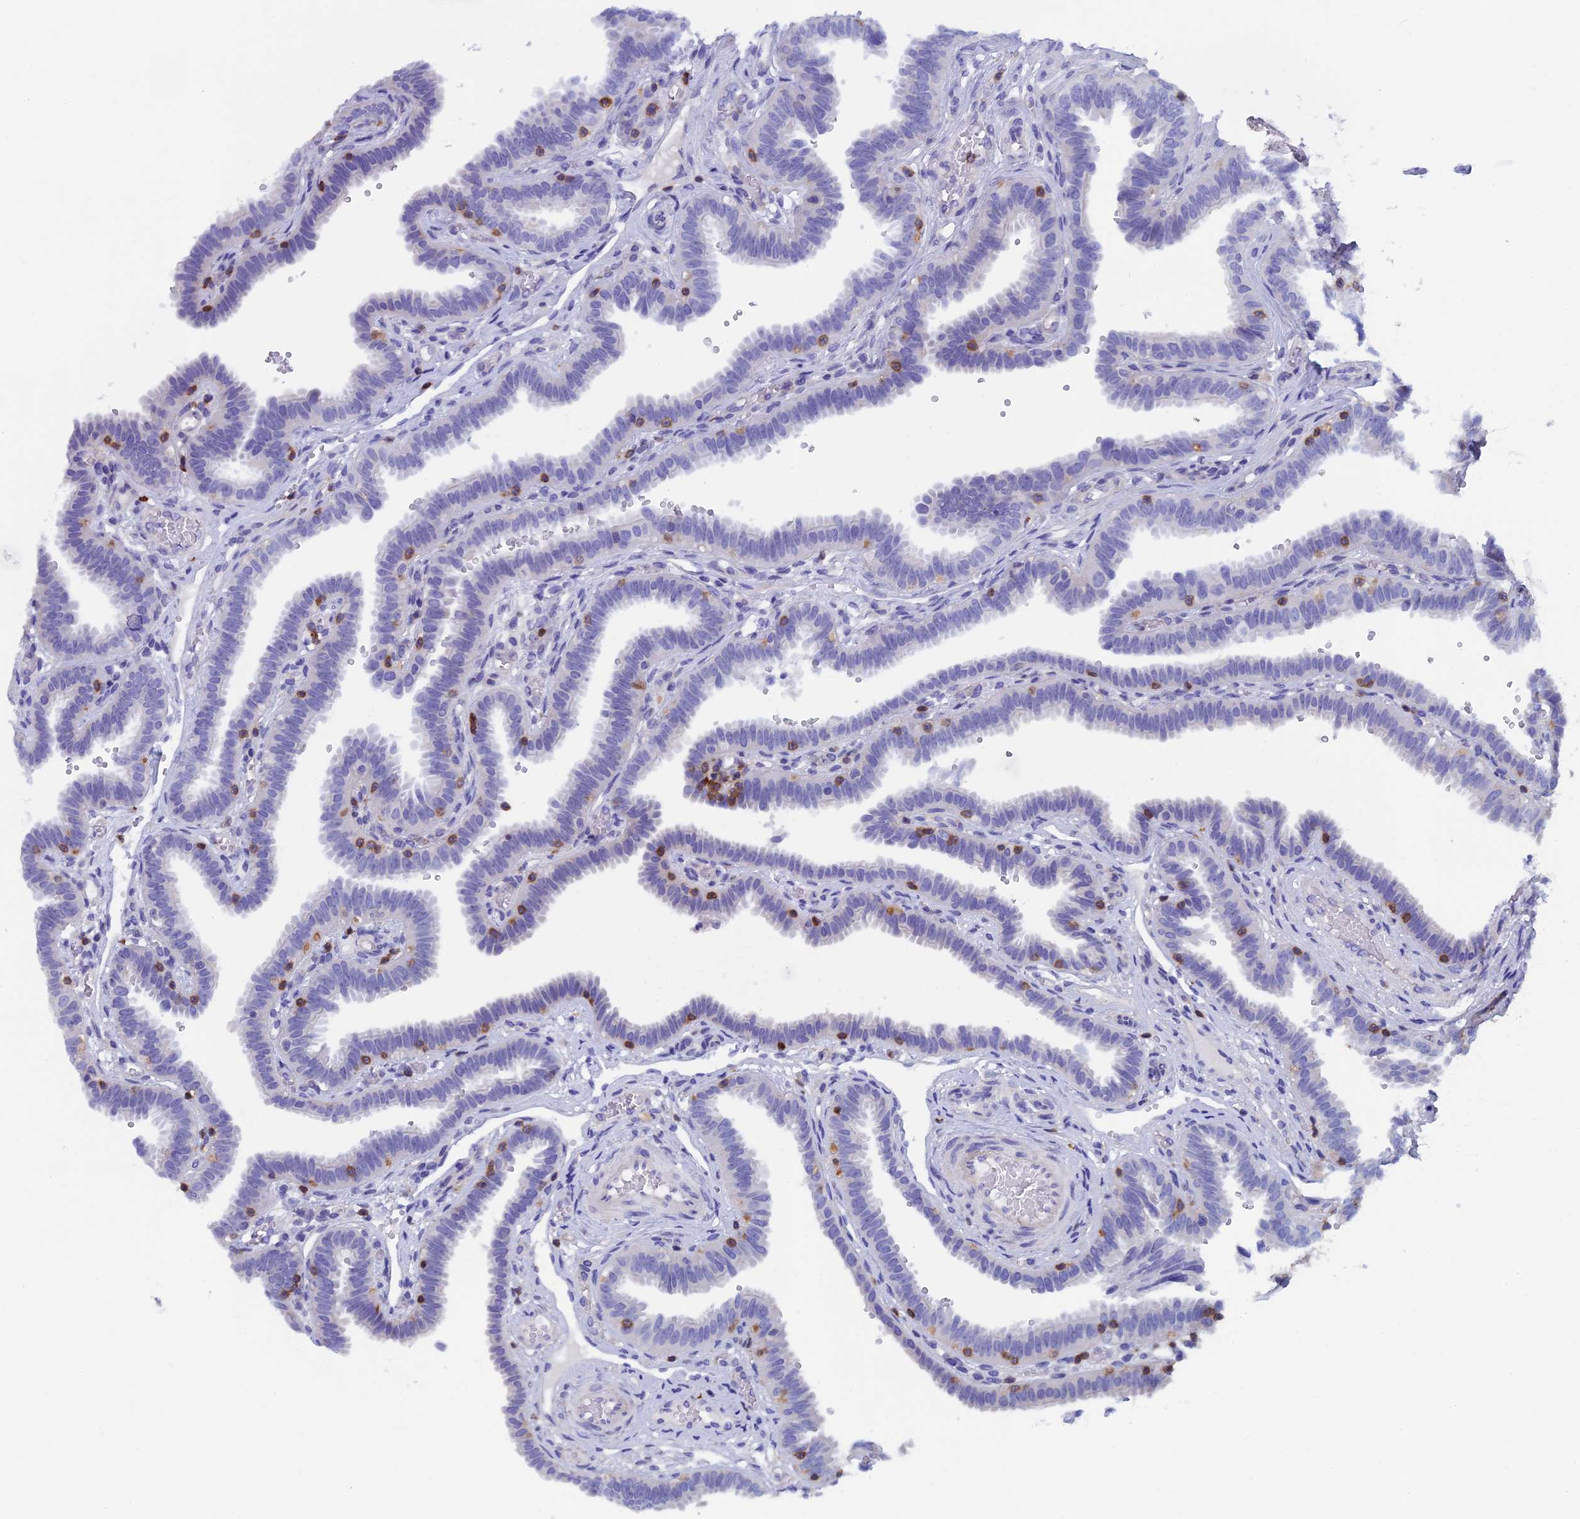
{"staining": {"intensity": "negative", "quantity": "none", "location": "none"}, "tissue": "fallopian tube", "cell_type": "Glandular cells", "image_type": "normal", "snomed": [{"axis": "morphology", "description": "Normal tissue, NOS"}, {"axis": "topography", "description": "Fallopian tube"}], "caption": "DAB (3,3'-diaminobenzidine) immunohistochemical staining of unremarkable human fallopian tube shows no significant staining in glandular cells.", "gene": "SEPTIN1", "patient": {"sex": "female", "age": 37}}